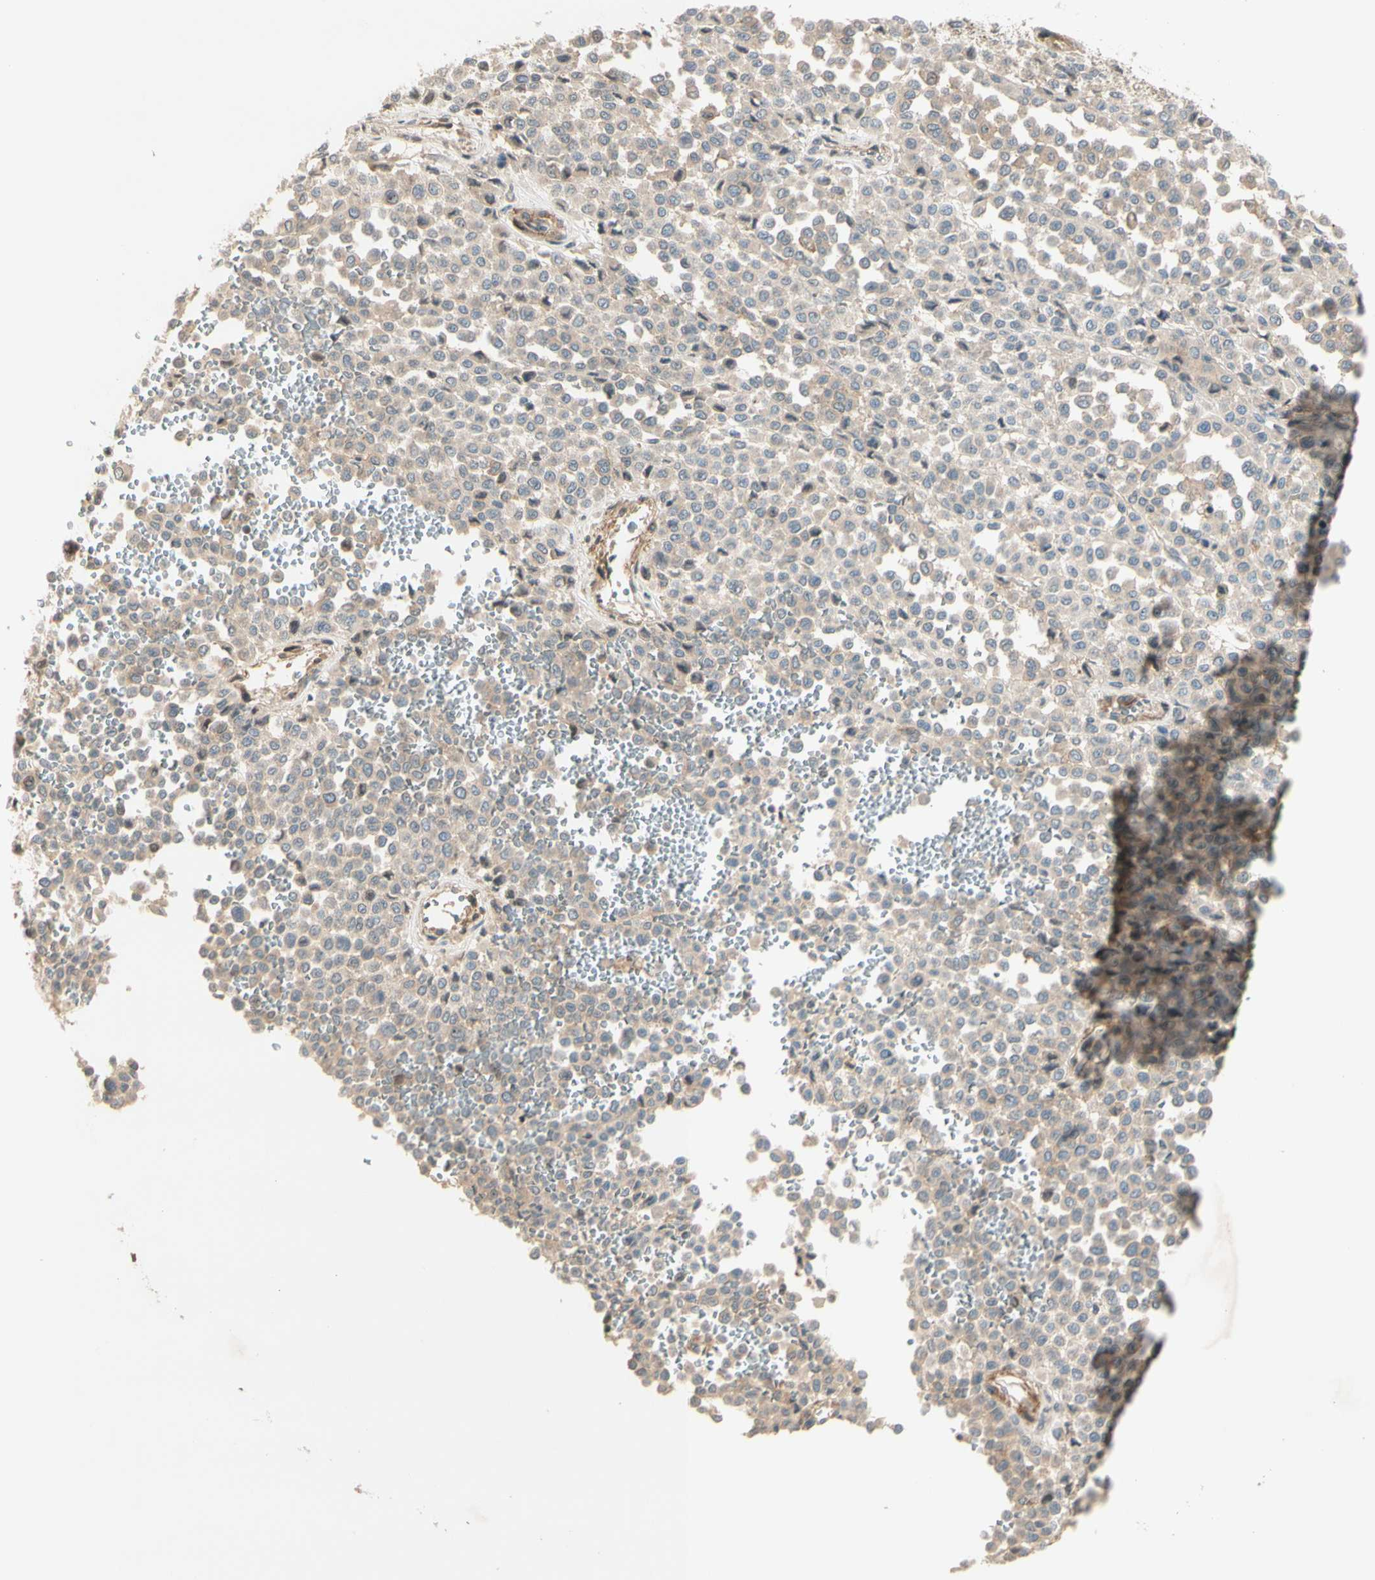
{"staining": {"intensity": "weak", "quantity": ">75%", "location": "cytoplasmic/membranous"}, "tissue": "melanoma", "cell_type": "Tumor cells", "image_type": "cancer", "snomed": [{"axis": "morphology", "description": "Malignant melanoma, Metastatic site"}, {"axis": "topography", "description": "Pancreas"}], "caption": "DAB (3,3'-diaminobenzidine) immunohistochemical staining of human melanoma reveals weak cytoplasmic/membranous protein expression in about >75% of tumor cells.", "gene": "NFYA", "patient": {"sex": "female", "age": 30}}